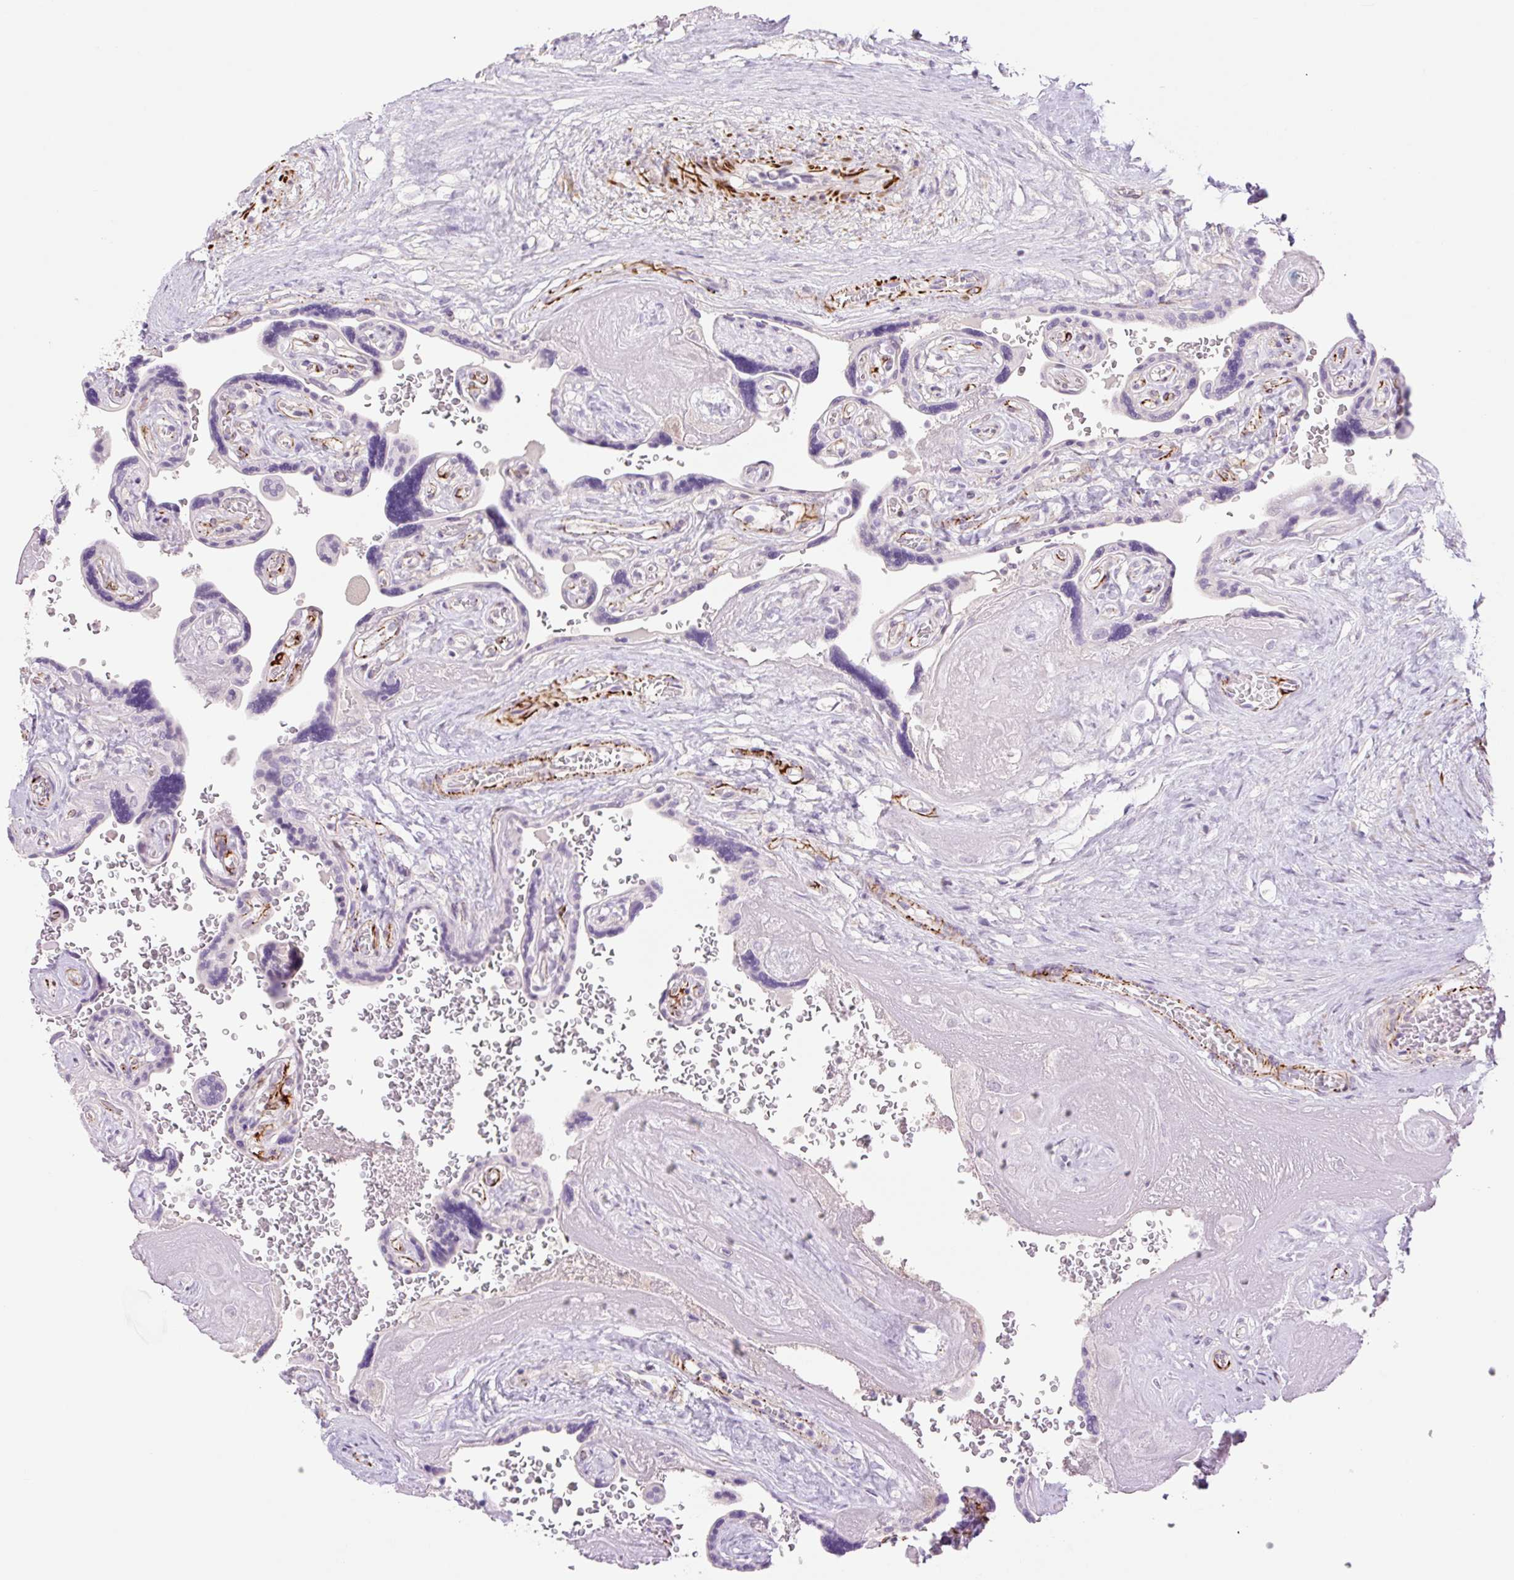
{"staining": {"intensity": "negative", "quantity": "none", "location": "none"}, "tissue": "placenta", "cell_type": "Trophoblastic cells", "image_type": "normal", "snomed": [{"axis": "morphology", "description": "Normal tissue, NOS"}, {"axis": "topography", "description": "Placenta"}], "caption": "IHC micrograph of normal placenta: placenta stained with DAB (3,3'-diaminobenzidine) exhibits no significant protein positivity in trophoblastic cells.", "gene": "ZFYVE21", "patient": {"sex": "female", "age": 32}}